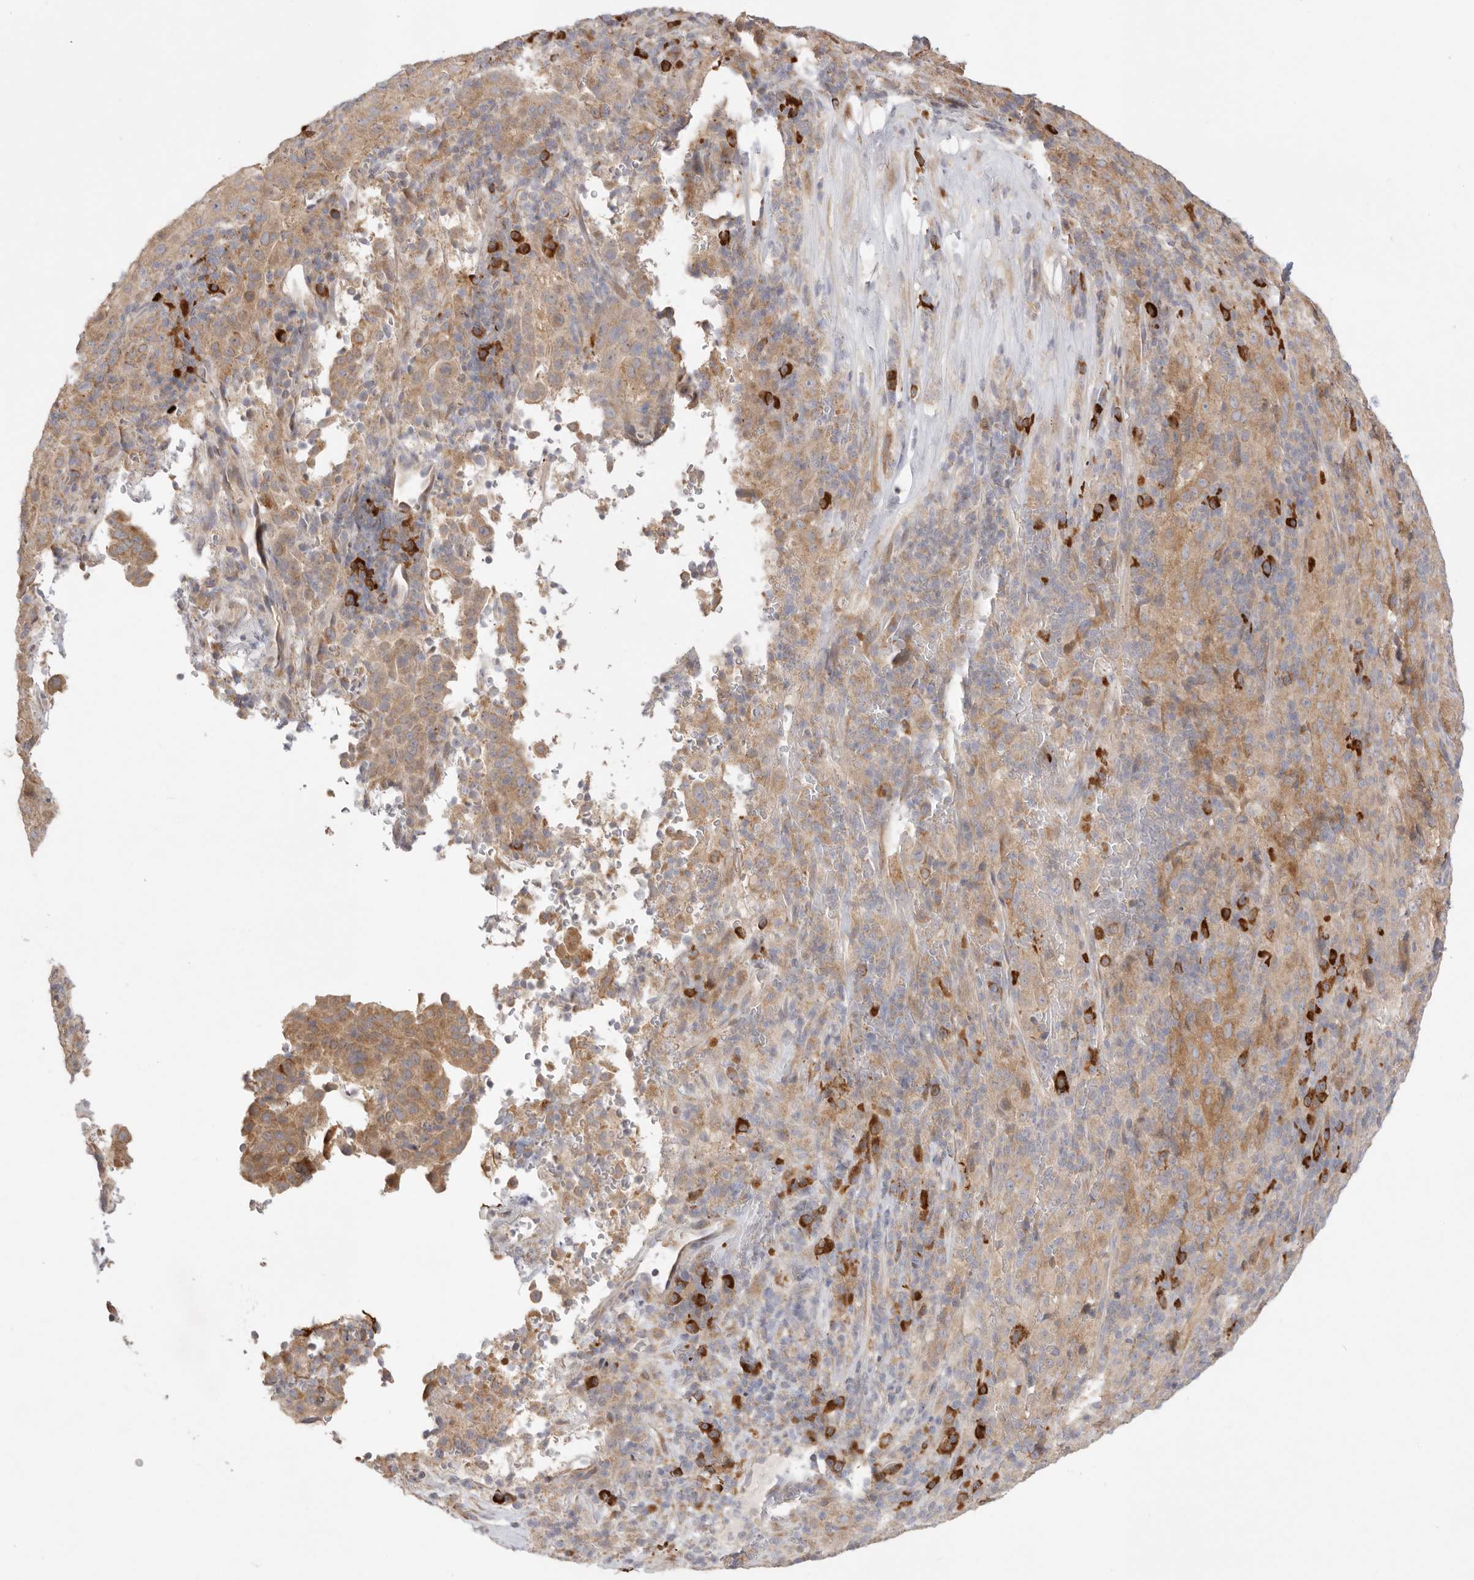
{"staining": {"intensity": "moderate", "quantity": ">75%", "location": "cytoplasmic/membranous"}, "tissue": "pancreatic cancer", "cell_type": "Tumor cells", "image_type": "cancer", "snomed": [{"axis": "morphology", "description": "Adenocarcinoma, NOS"}, {"axis": "topography", "description": "Pancreas"}], "caption": "DAB (3,3'-diaminobenzidine) immunohistochemical staining of human pancreatic adenocarcinoma shows moderate cytoplasmic/membranous protein staining in approximately >75% of tumor cells. The protein is shown in brown color, while the nuclei are stained blue.", "gene": "USH1C", "patient": {"sex": "male", "age": 63}}